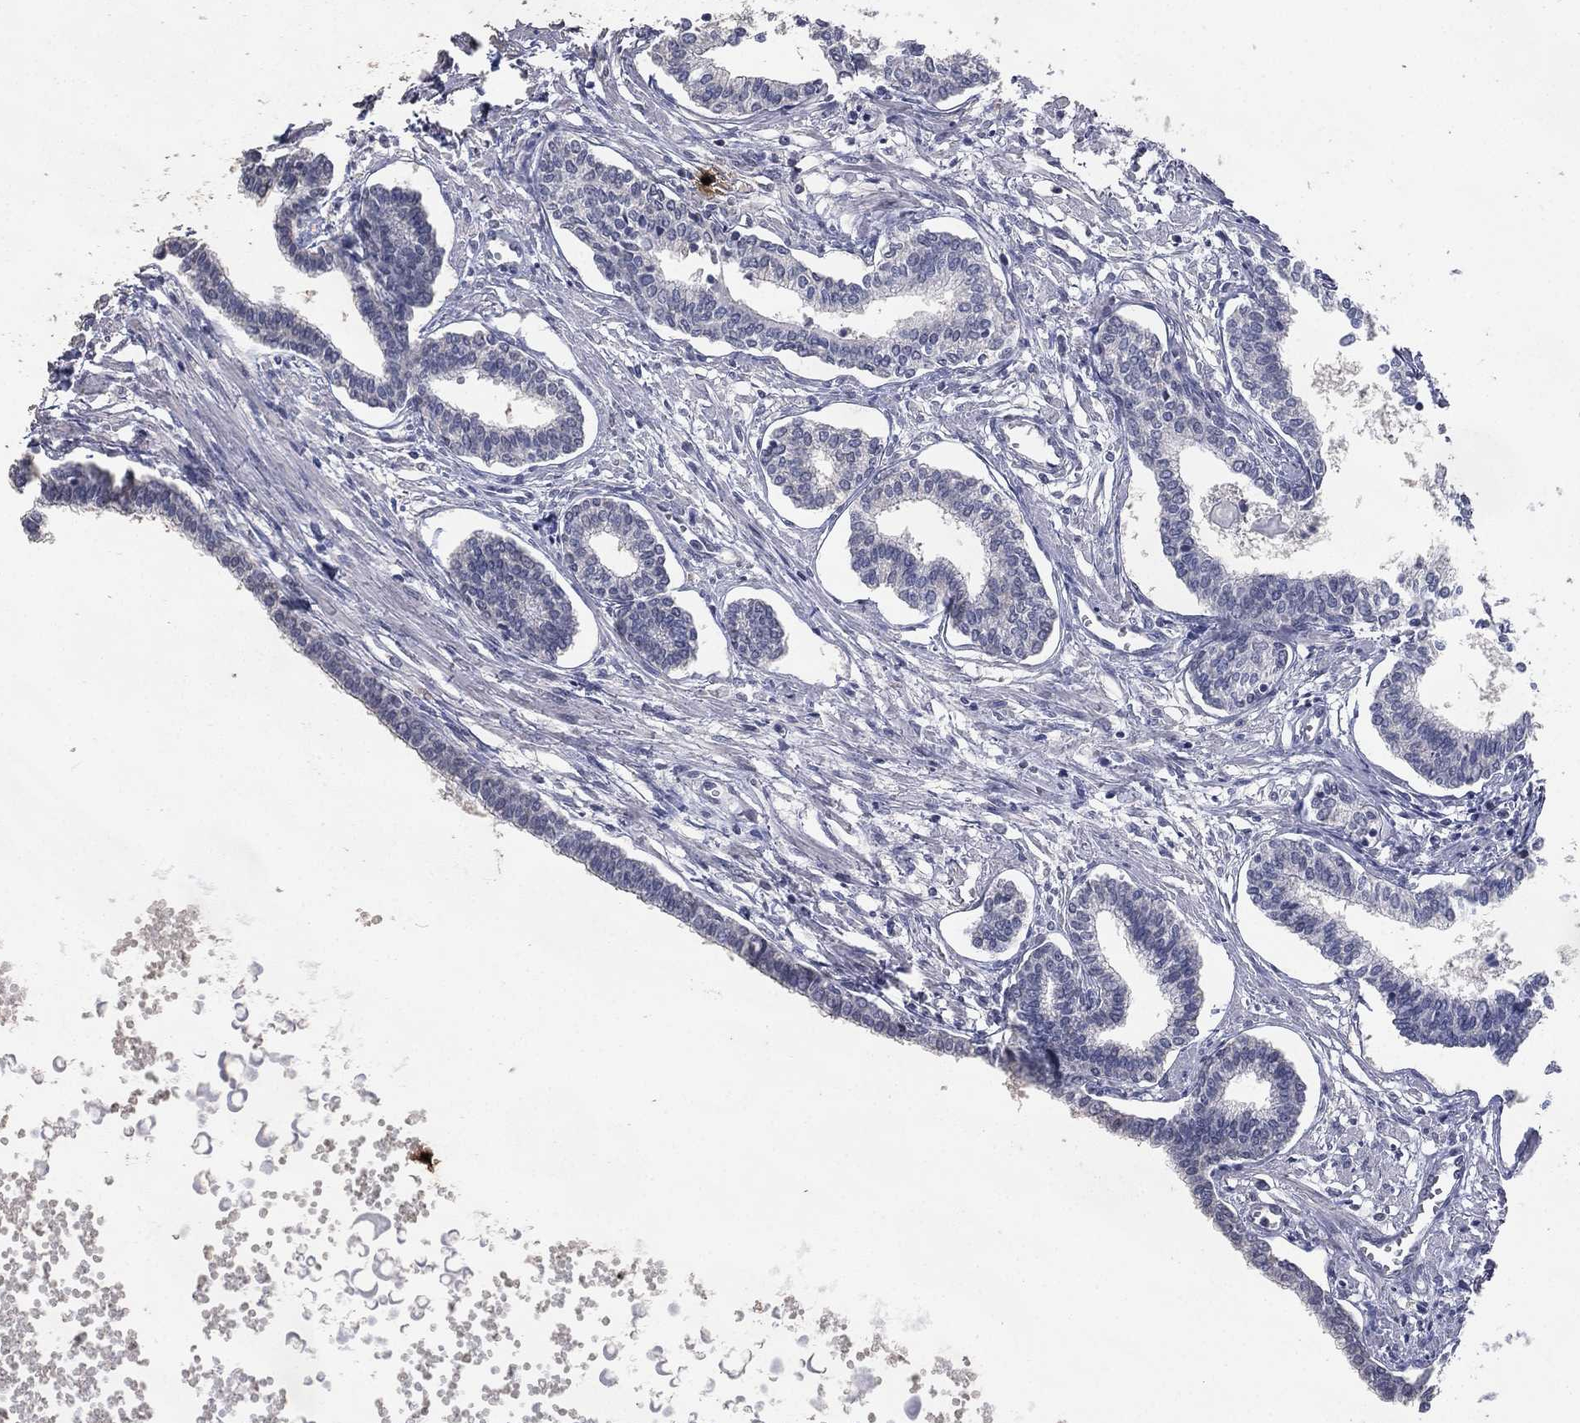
{"staining": {"intensity": "negative", "quantity": "none", "location": "none"}, "tissue": "prostate", "cell_type": "Glandular cells", "image_type": "normal", "snomed": [{"axis": "morphology", "description": "Normal tissue, NOS"}, {"axis": "topography", "description": "Prostate"}], "caption": "This is a photomicrograph of immunohistochemistry staining of normal prostate, which shows no staining in glandular cells.", "gene": "DSG1", "patient": {"sex": "male", "age": 60}}